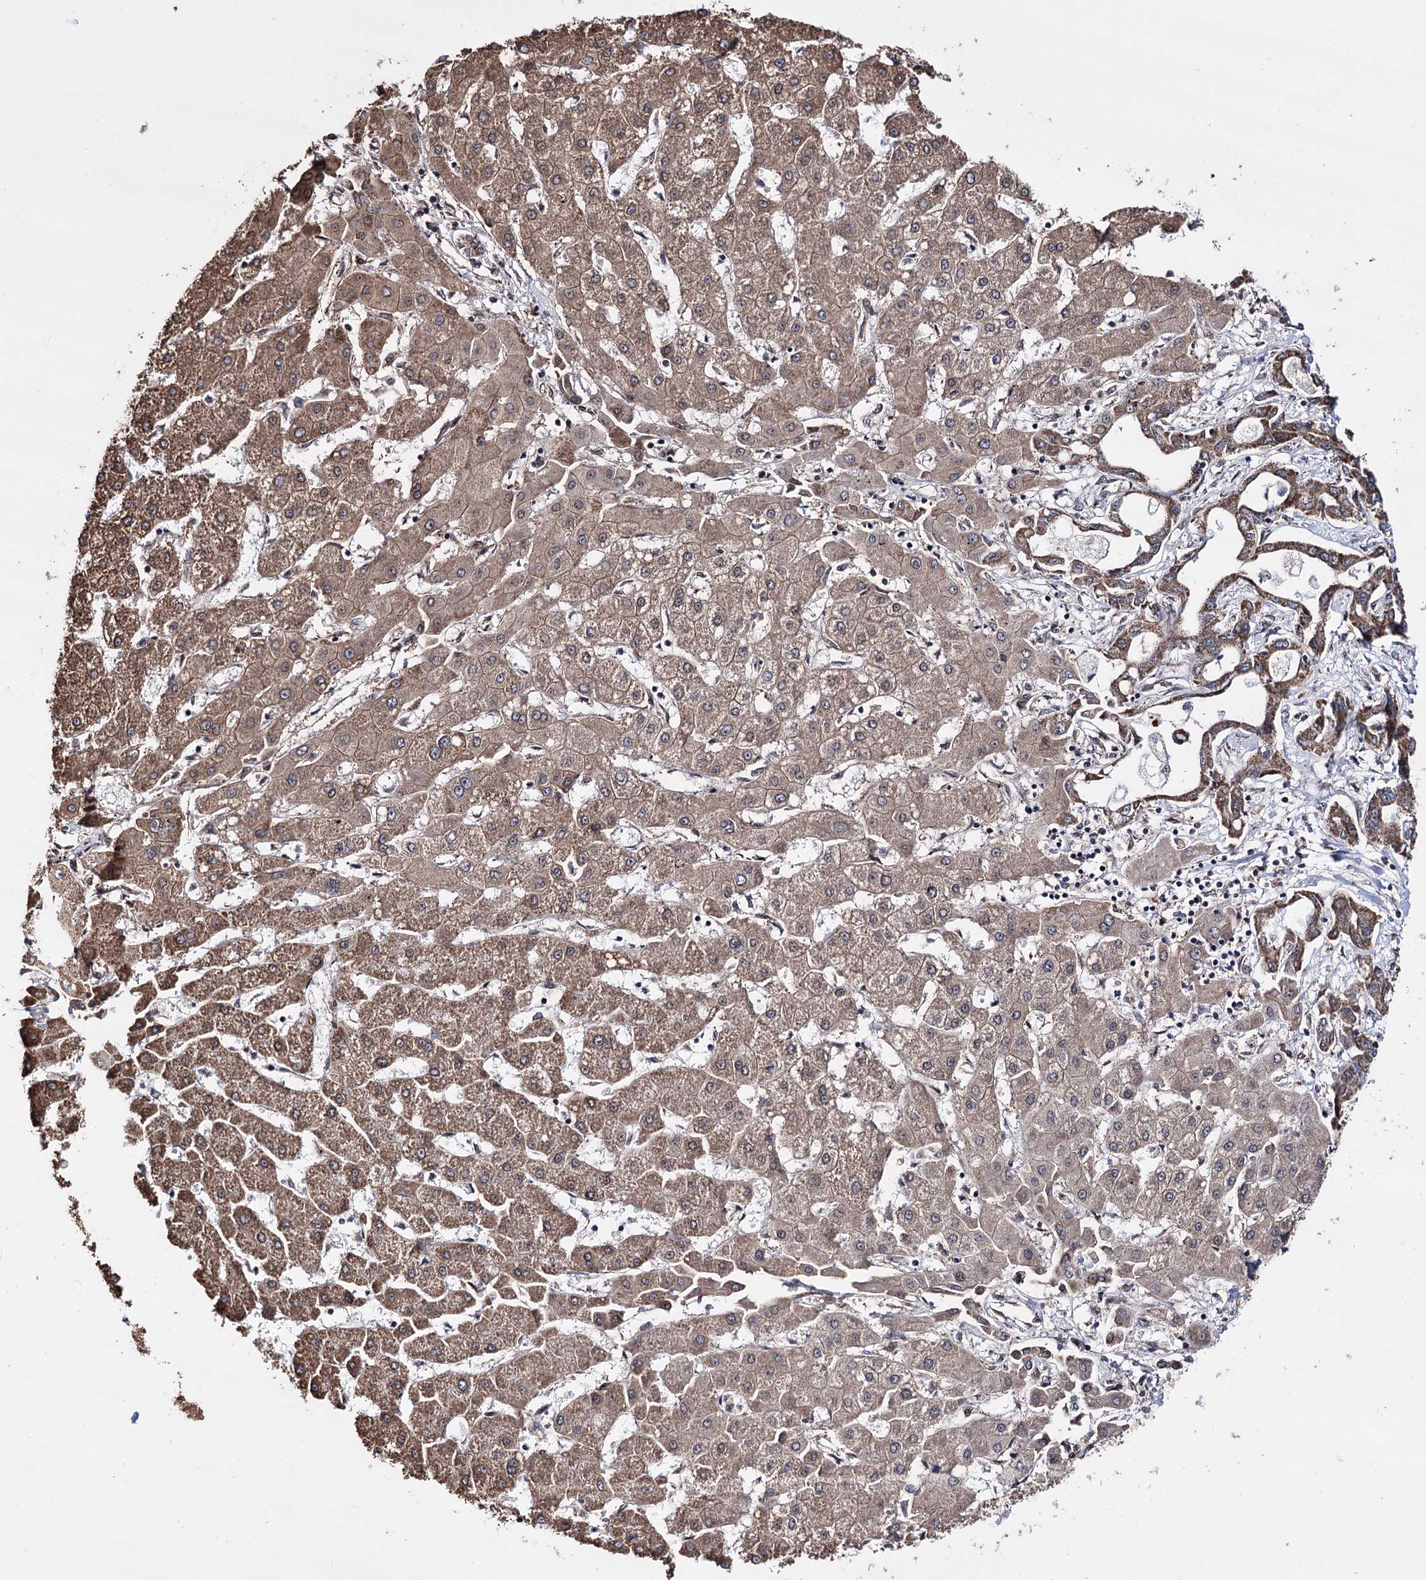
{"staining": {"intensity": "strong", "quantity": ">75%", "location": "cytoplasmic/membranous"}, "tissue": "liver cancer", "cell_type": "Tumor cells", "image_type": "cancer", "snomed": [{"axis": "morphology", "description": "Cholangiocarcinoma"}, {"axis": "topography", "description": "Liver"}], "caption": "An immunohistochemistry (IHC) image of neoplastic tissue is shown. Protein staining in brown shows strong cytoplasmic/membranous positivity in liver cancer within tumor cells. (IHC, brightfield microscopy, high magnification).", "gene": "CREB3L4", "patient": {"sex": "male", "age": 59}}